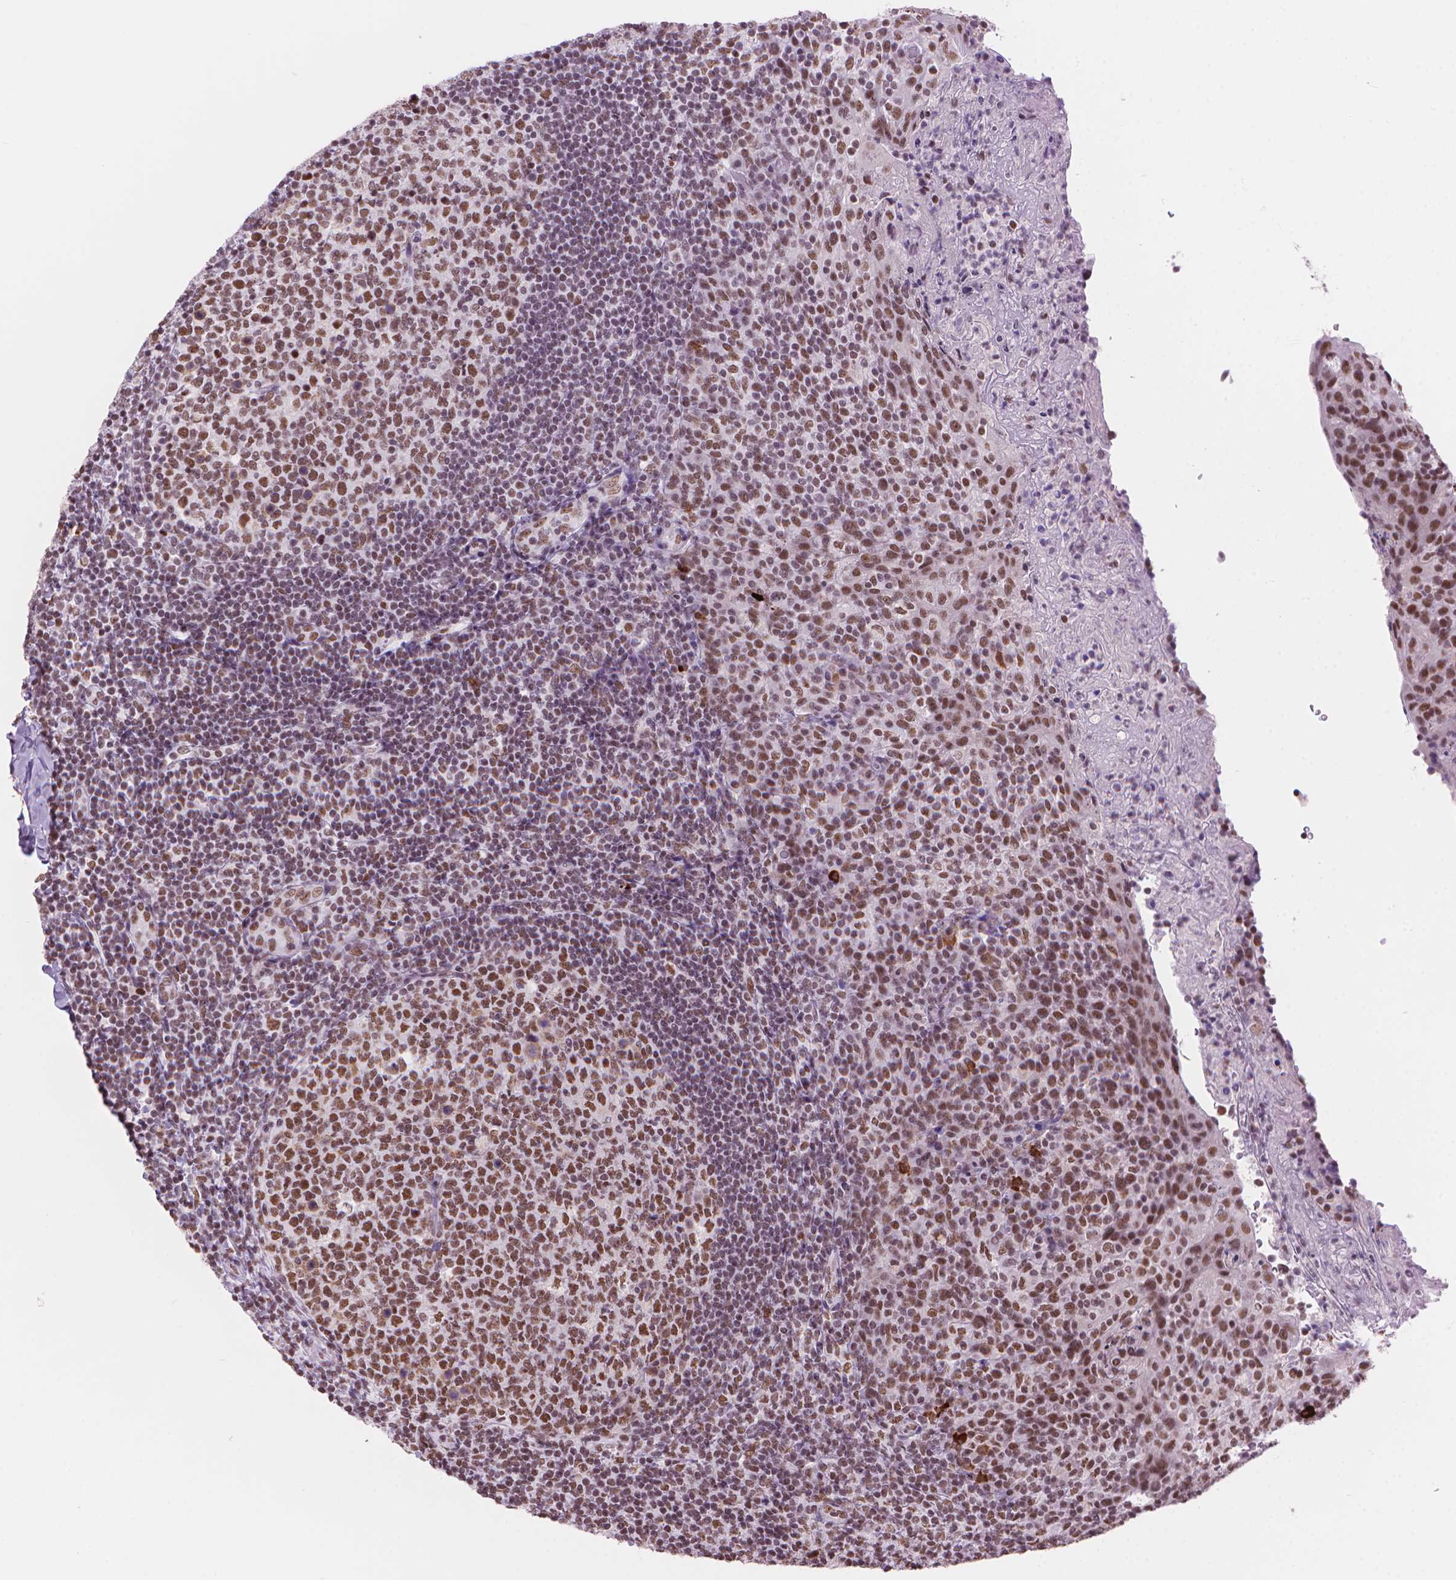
{"staining": {"intensity": "moderate", "quantity": ">75%", "location": "nuclear"}, "tissue": "tonsil", "cell_type": "Germinal center cells", "image_type": "normal", "snomed": [{"axis": "morphology", "description": "Normal tissue, NOS"}, {"axis": "topography", "description": "Tonsil"}], "caption": "Germinal center cells reveal moderate nuclear positivity in about >75% of cells in normal tonsil.", "gene": "RPA4", "patient": {"sex": "female", "age": 10}}